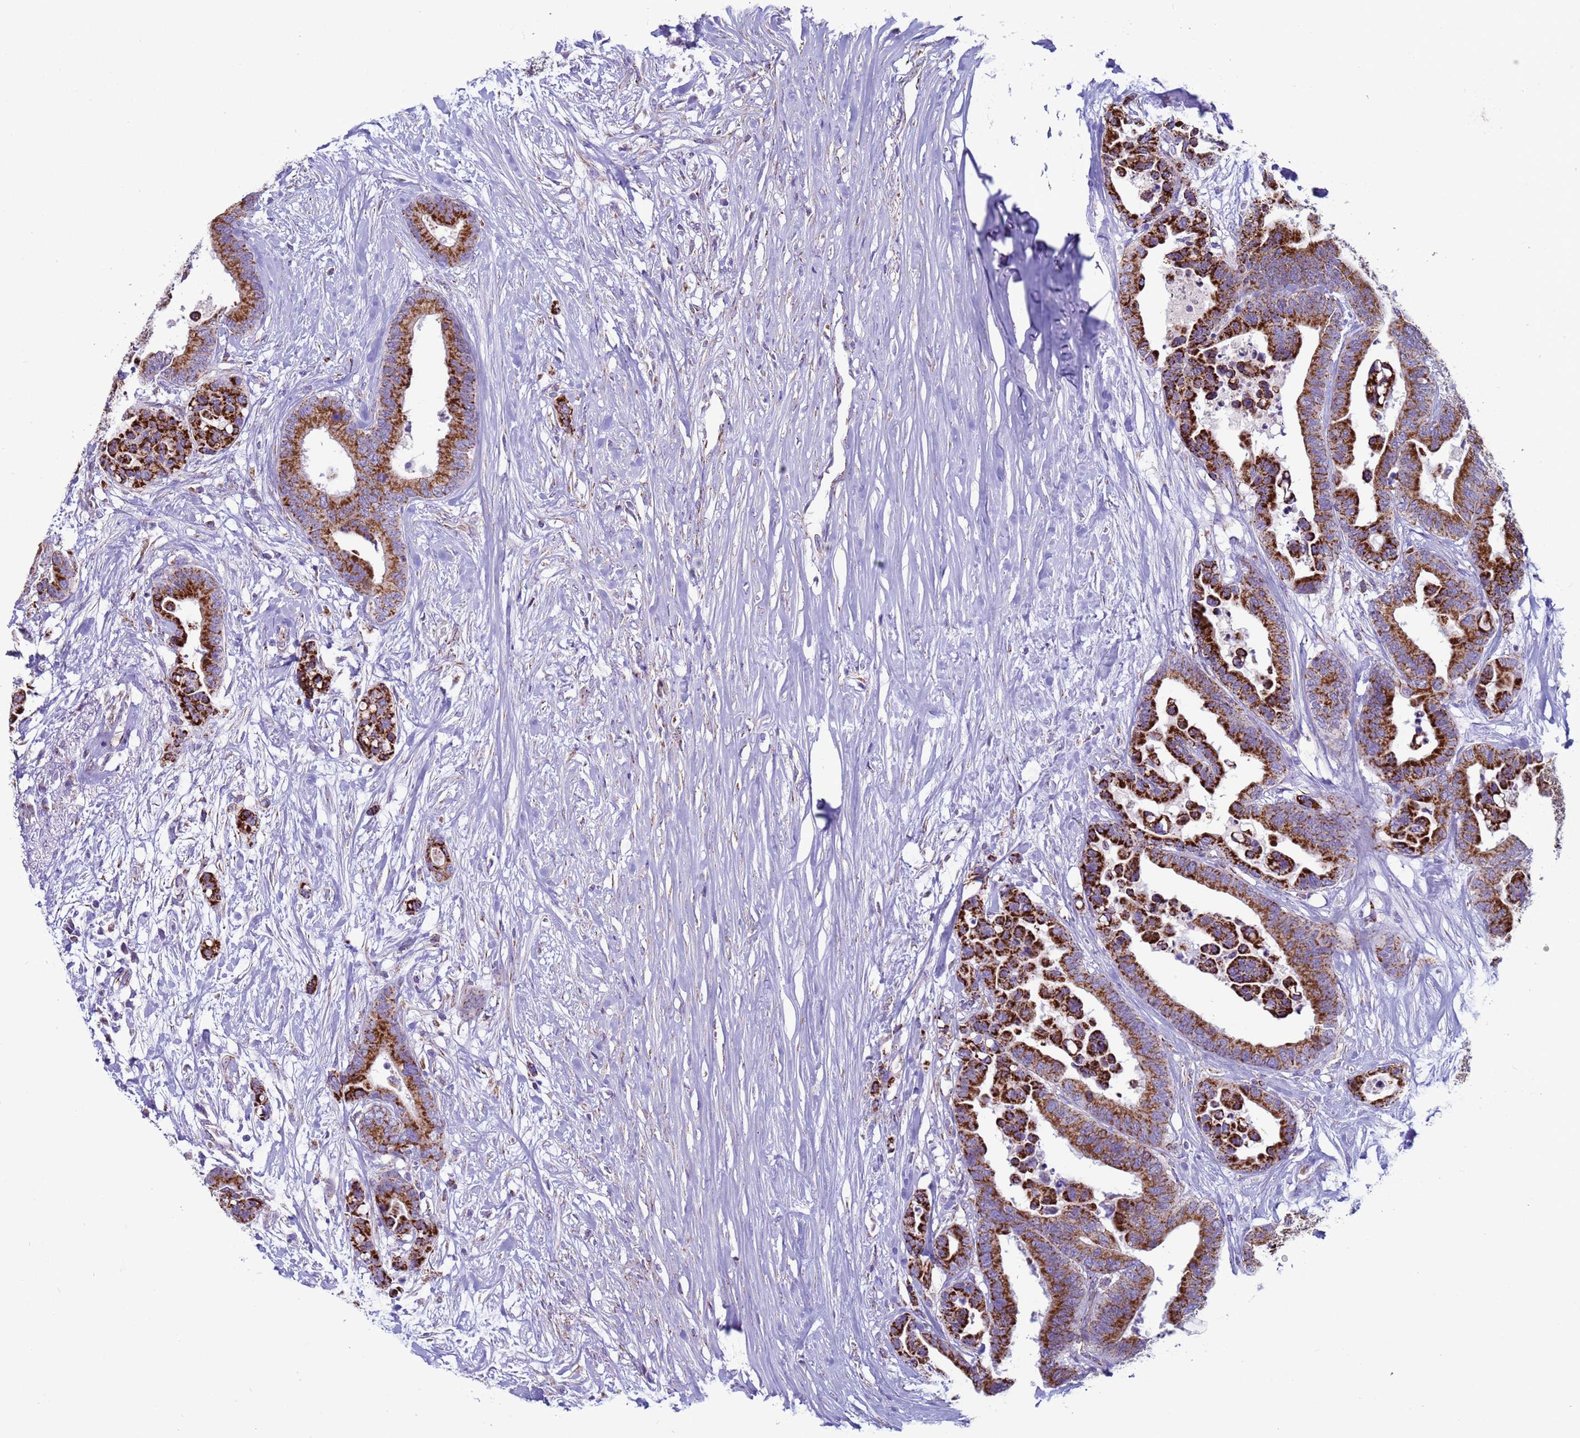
{"staining": {"intensity": "strong", "quantity": ">75%", "location": "cytoplasmic/membranous"}, "tissue": "colorectal cancer", "cell_type": "Tumor cells", "image_type": "cancer", "snomed": [{"axis": "morphology", "description": "Adenocarcinoma, NOS"}, {"axis": "topography", "description": "Colon"}], "caption": "There is high levels of strong cytoplasmic/membranous staining in tumor cells of colorectal cancer (adenocarcinoma), as demonstrated by immunohistochemical staining (brown color).", "gene": "NCALD", "patient": {"sex": "male", "age": 82}}